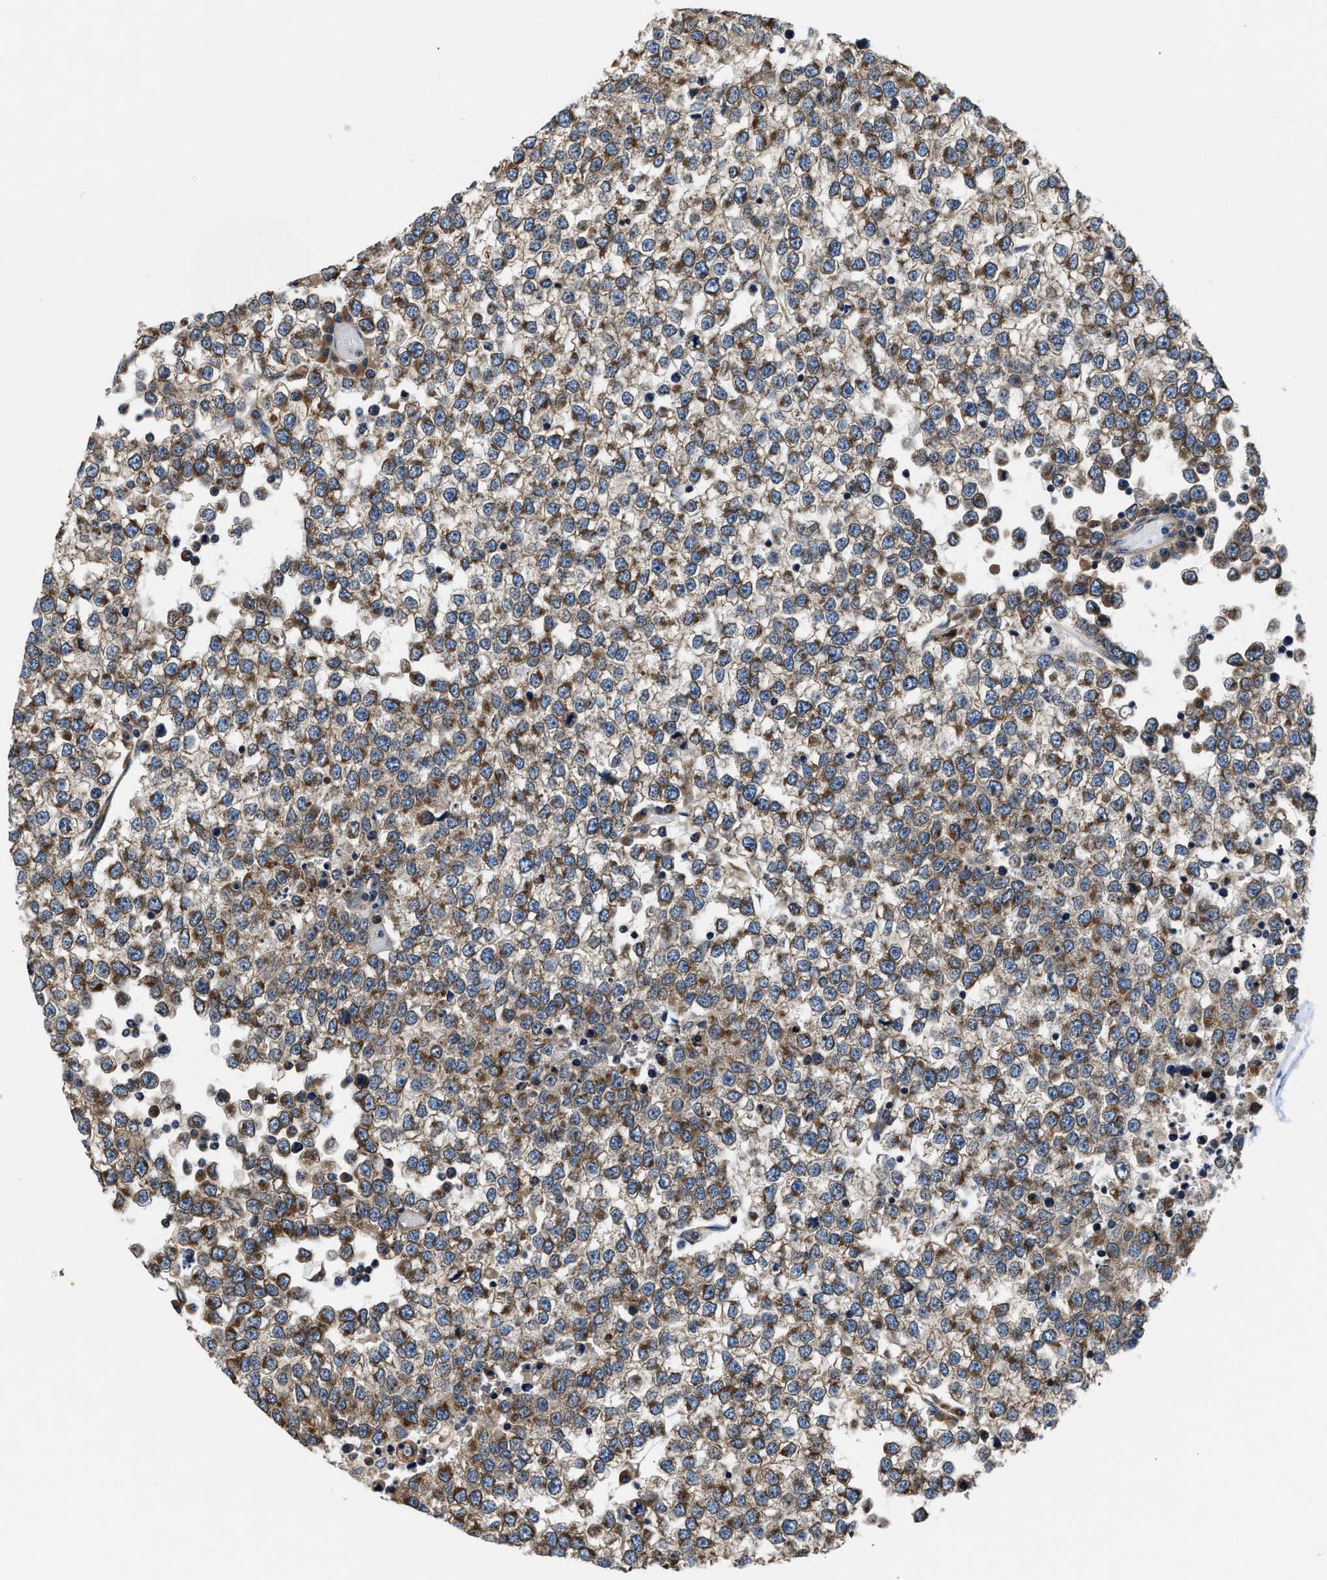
{"staining": {"intensity": "moderate", "quantity": ">75%", "location": "cytoplasmic/membranous"}, "tissue": "testis cancer", "cell_type": "Tumor cells", "image_type": "cancer", "snomed": [{"axis": "morphology", "description": "Seminoma, NOS"}, {"axis": "topography", "description": "Testis"}], "caption": "Immunohistochemistry image of human testis cancer stained for a protein (brown), which demonstrates medium levels of moderate cytoplasmic/membranous positivity in approximately >75% of tumor cells.", "gene": "CEP128", "patient": {"sex": "male", "age": 65}}